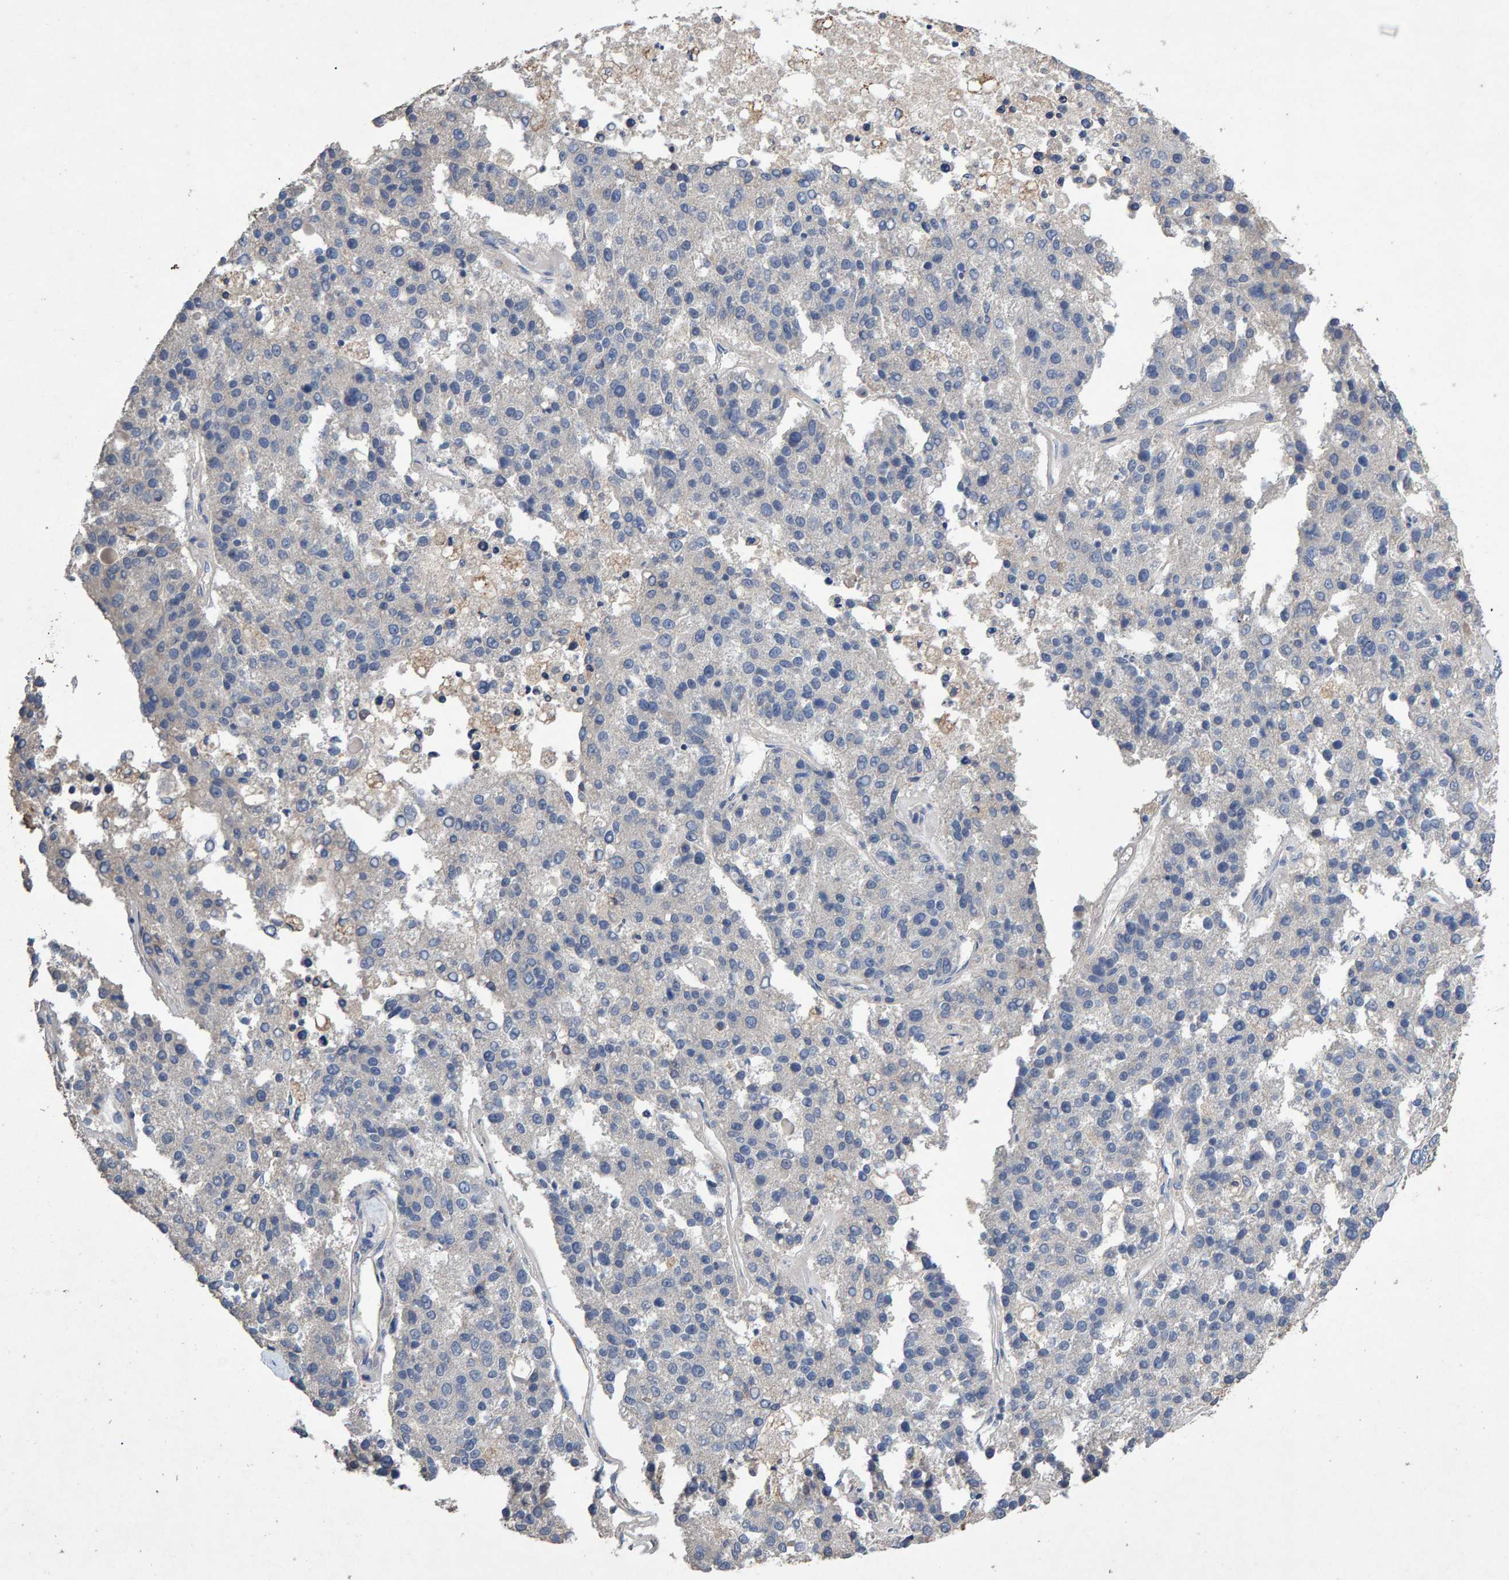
{"staining": {"intensity": "negative", "quantity": "none", "location": "none"}, "tissue": "pancreatic cancer", "cell_type": "Tumor cells", "image_type": "cancer", "snomed": [{"axis": "morphology", "description": "Adenocarcinoma, NOS"}, {"axis": "topography", "description": "Pancreas"}], "caption": "IHC photomicrograph of human pancreatic cancer stained for a protein (brown), which reveals no staining in tumor cells. (DAB (3,3'-diaminobenzidine) IHC visualized using brightfield microscopy, high magnification).", "gene": "EFR3A", "patient": {"sex": "female", "age": 61}}